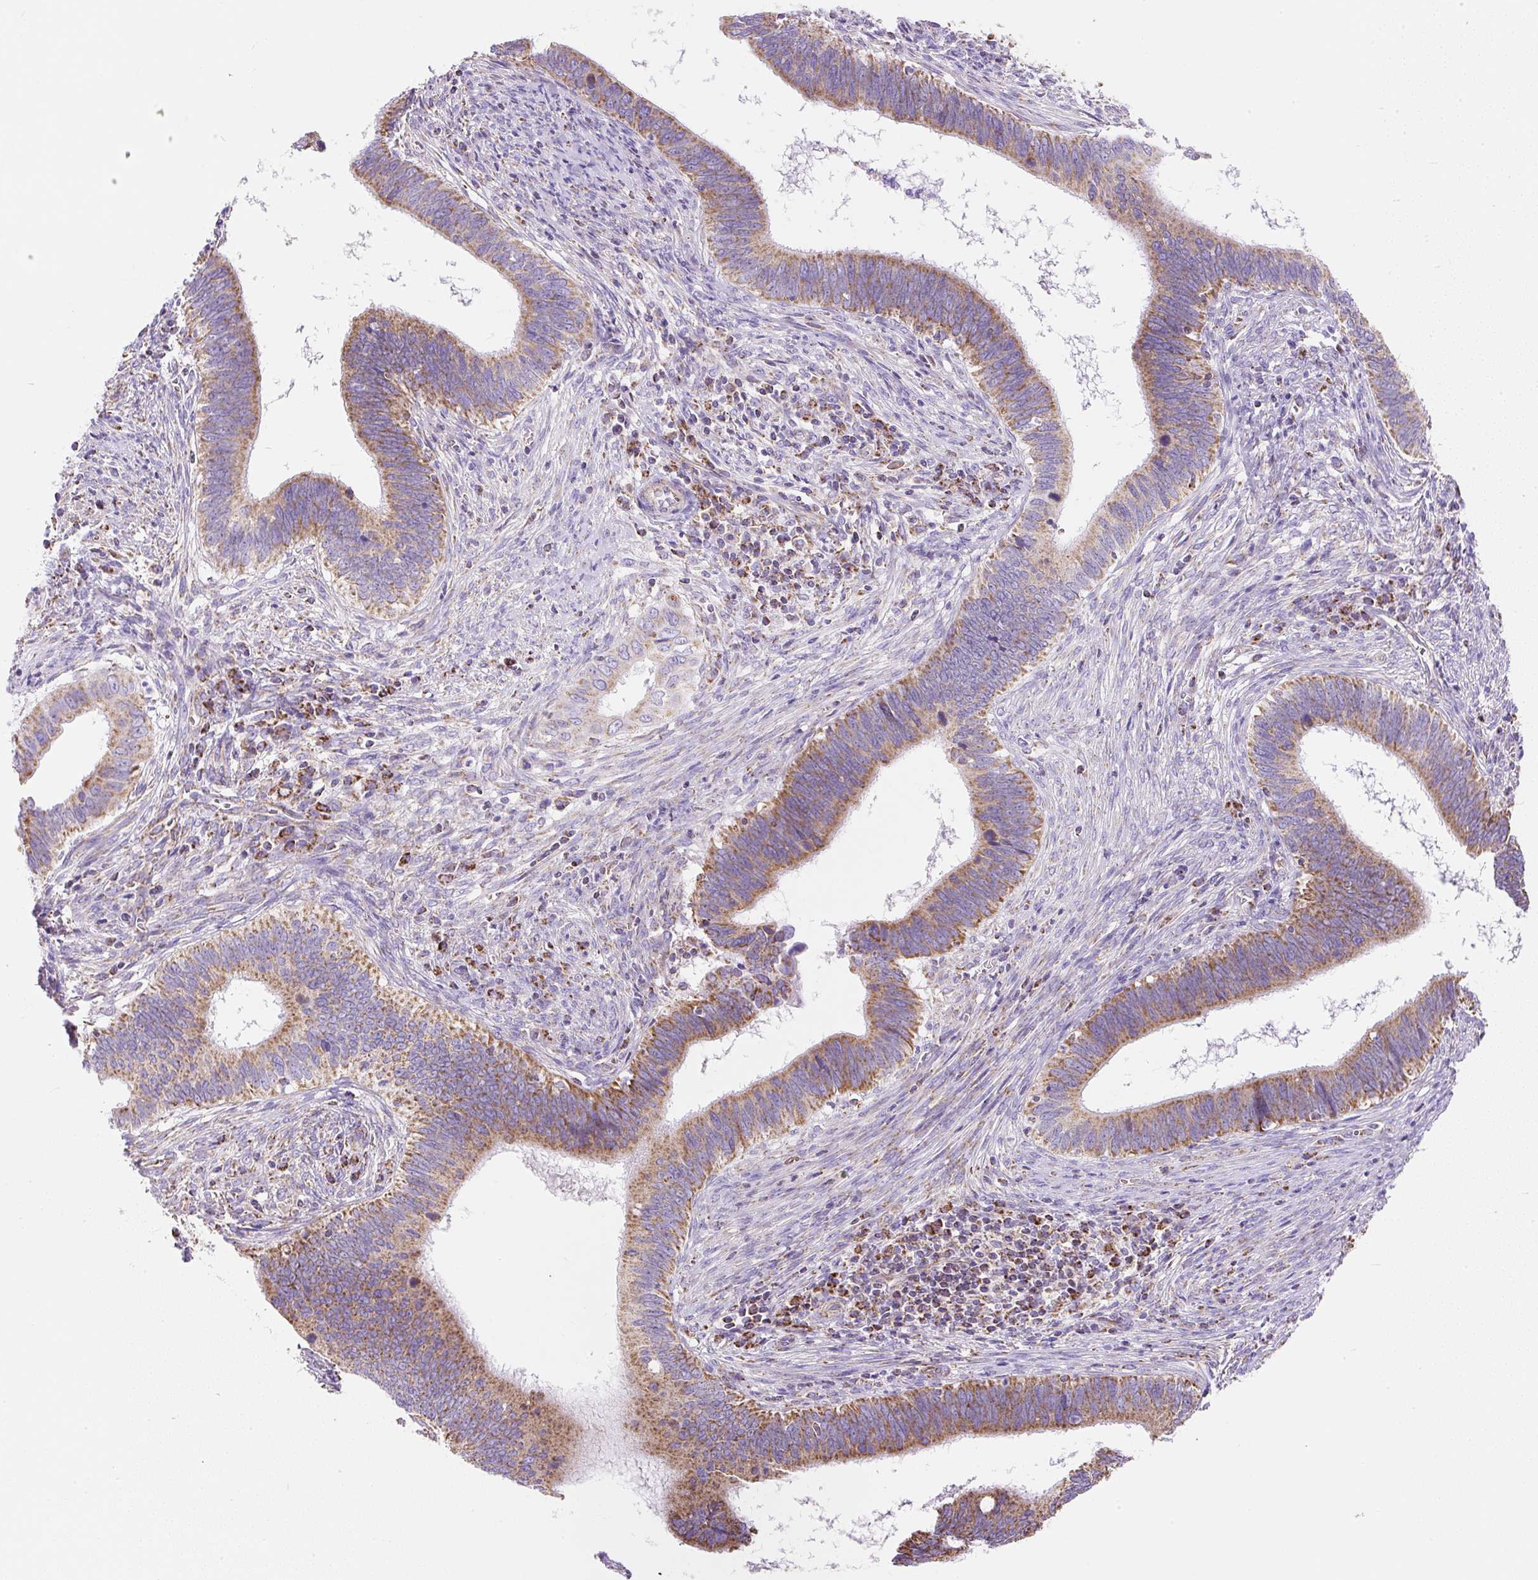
{"staining": {"intensity": "moderate", "quantity": ">75%", "location": "cytoplasmic/membranous"}, "tissue": "cervical cancer", "cell_type": "Tumor cells", "image_type": "cancer", "snomed": [{"axis": "morphology", "description": "Adenocarcinoma, NOS"}, {"axis": "topography", "description": "Cervix"}], "caption": "An immunohistochemistry (IHC) image of neoplastic tissue is shown. Protein staining in brown highlights moderate cytoplasmic/membranous positivity in cervical cancer (adenocarcinoma) within tumor cells.", "gene": "DAAM2", "patient": {"sex": "female", "age": 42}}